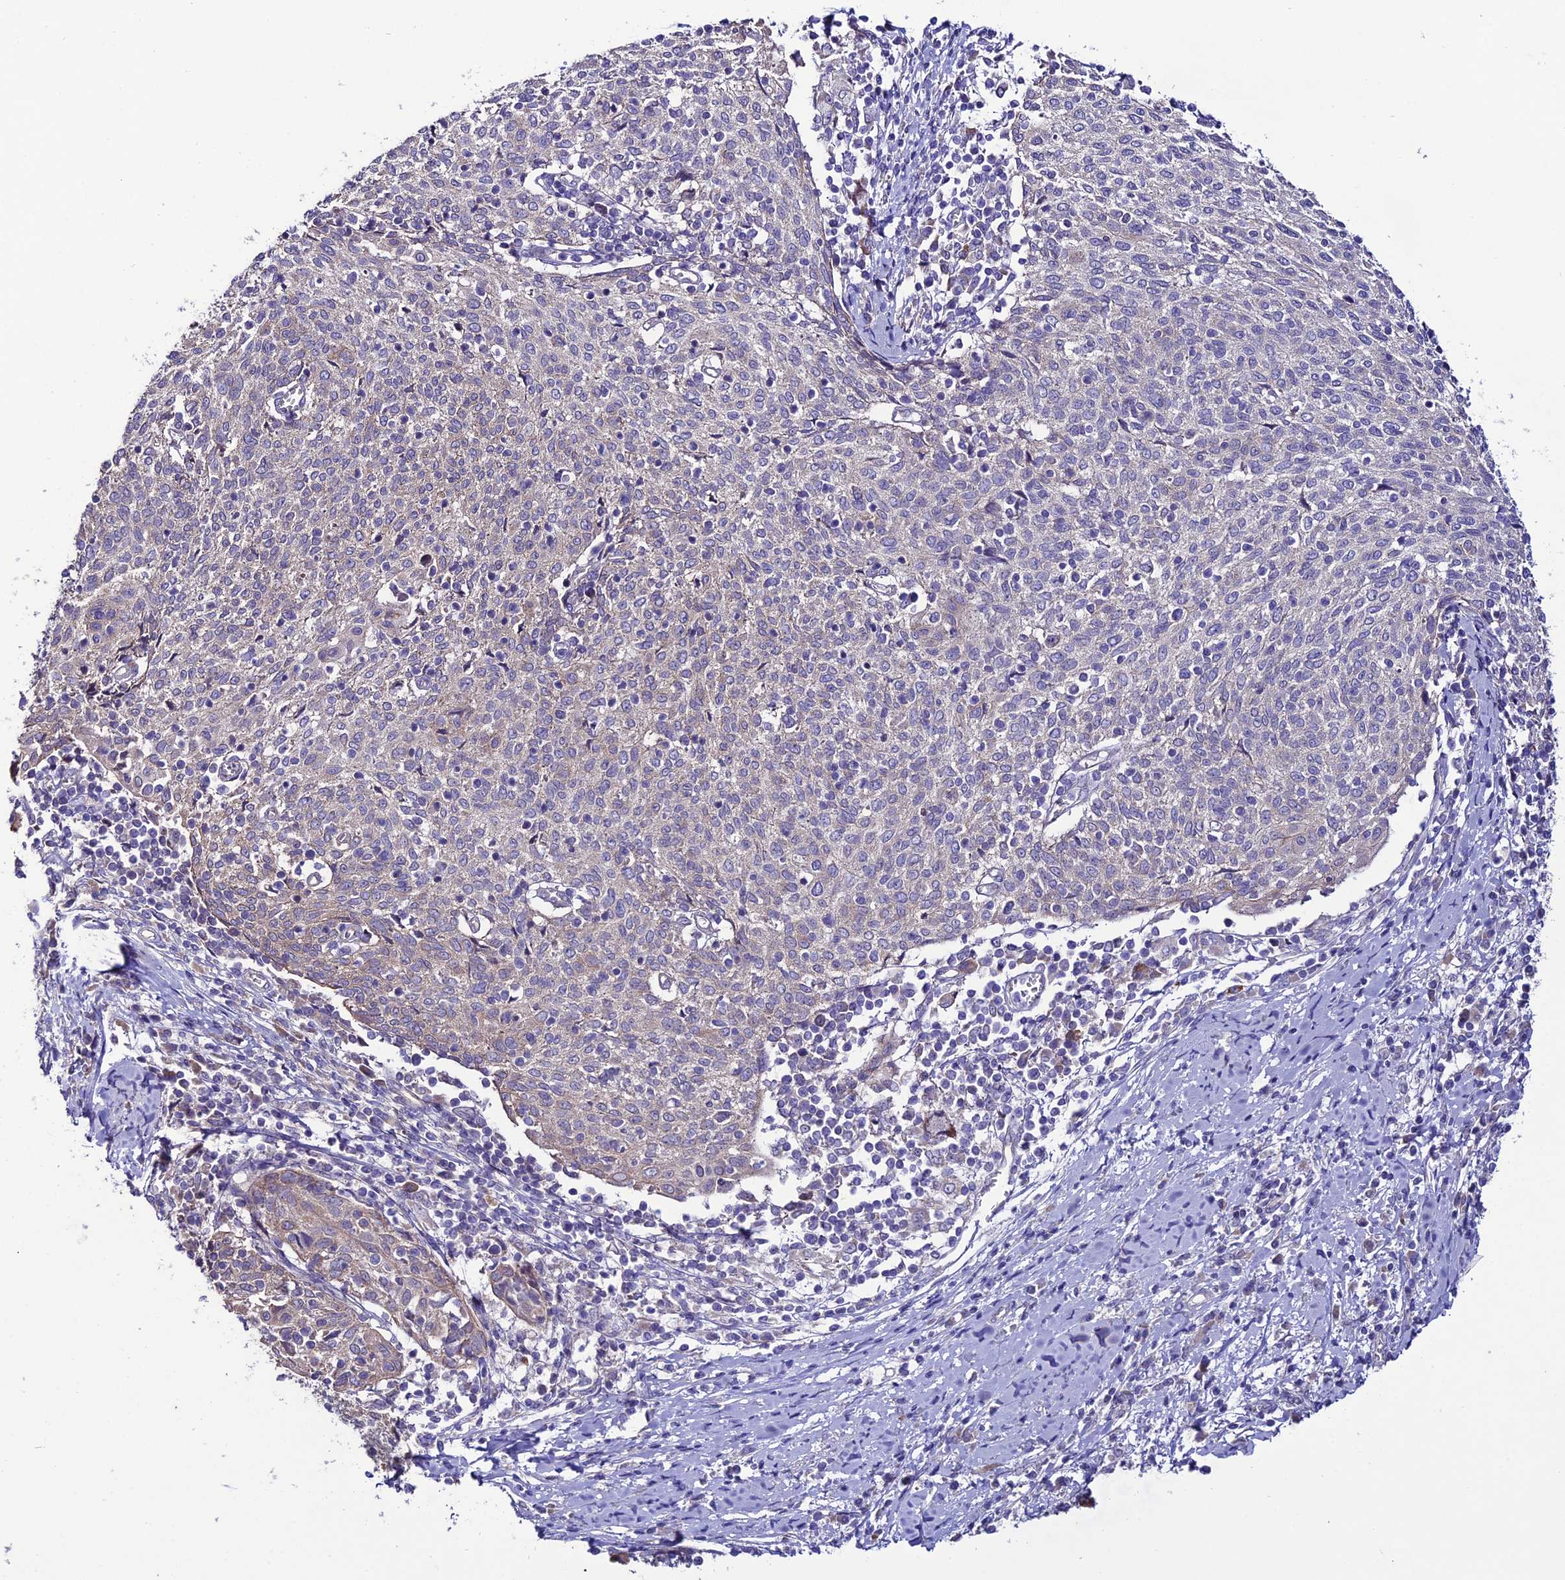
{"staining": {"intensity": "negative", "quantity": "none", "location": "none"}, "tissue": "cervical cancer", "cell_type": "Tumor cells", "image_type": "cancer", "snomed": [{"axis": "morphology", "description": "Squamous cell carcinoma, NOS"}, {"axis": "topography", "description": "Cervix"}], "caption": "DAB immunohistochemical staining of cervical squamous cell carcinoma demonstrates no significant staining in tumor cells. Brightfield microscopy of immunohistochemistry stained with DAB (3,3'-diaminobenzidine) (brown) and hematoxylin (blue), captured at high magnification.", "gene": "HOGA1", "patient": {"sex": "female", "age": 52}}